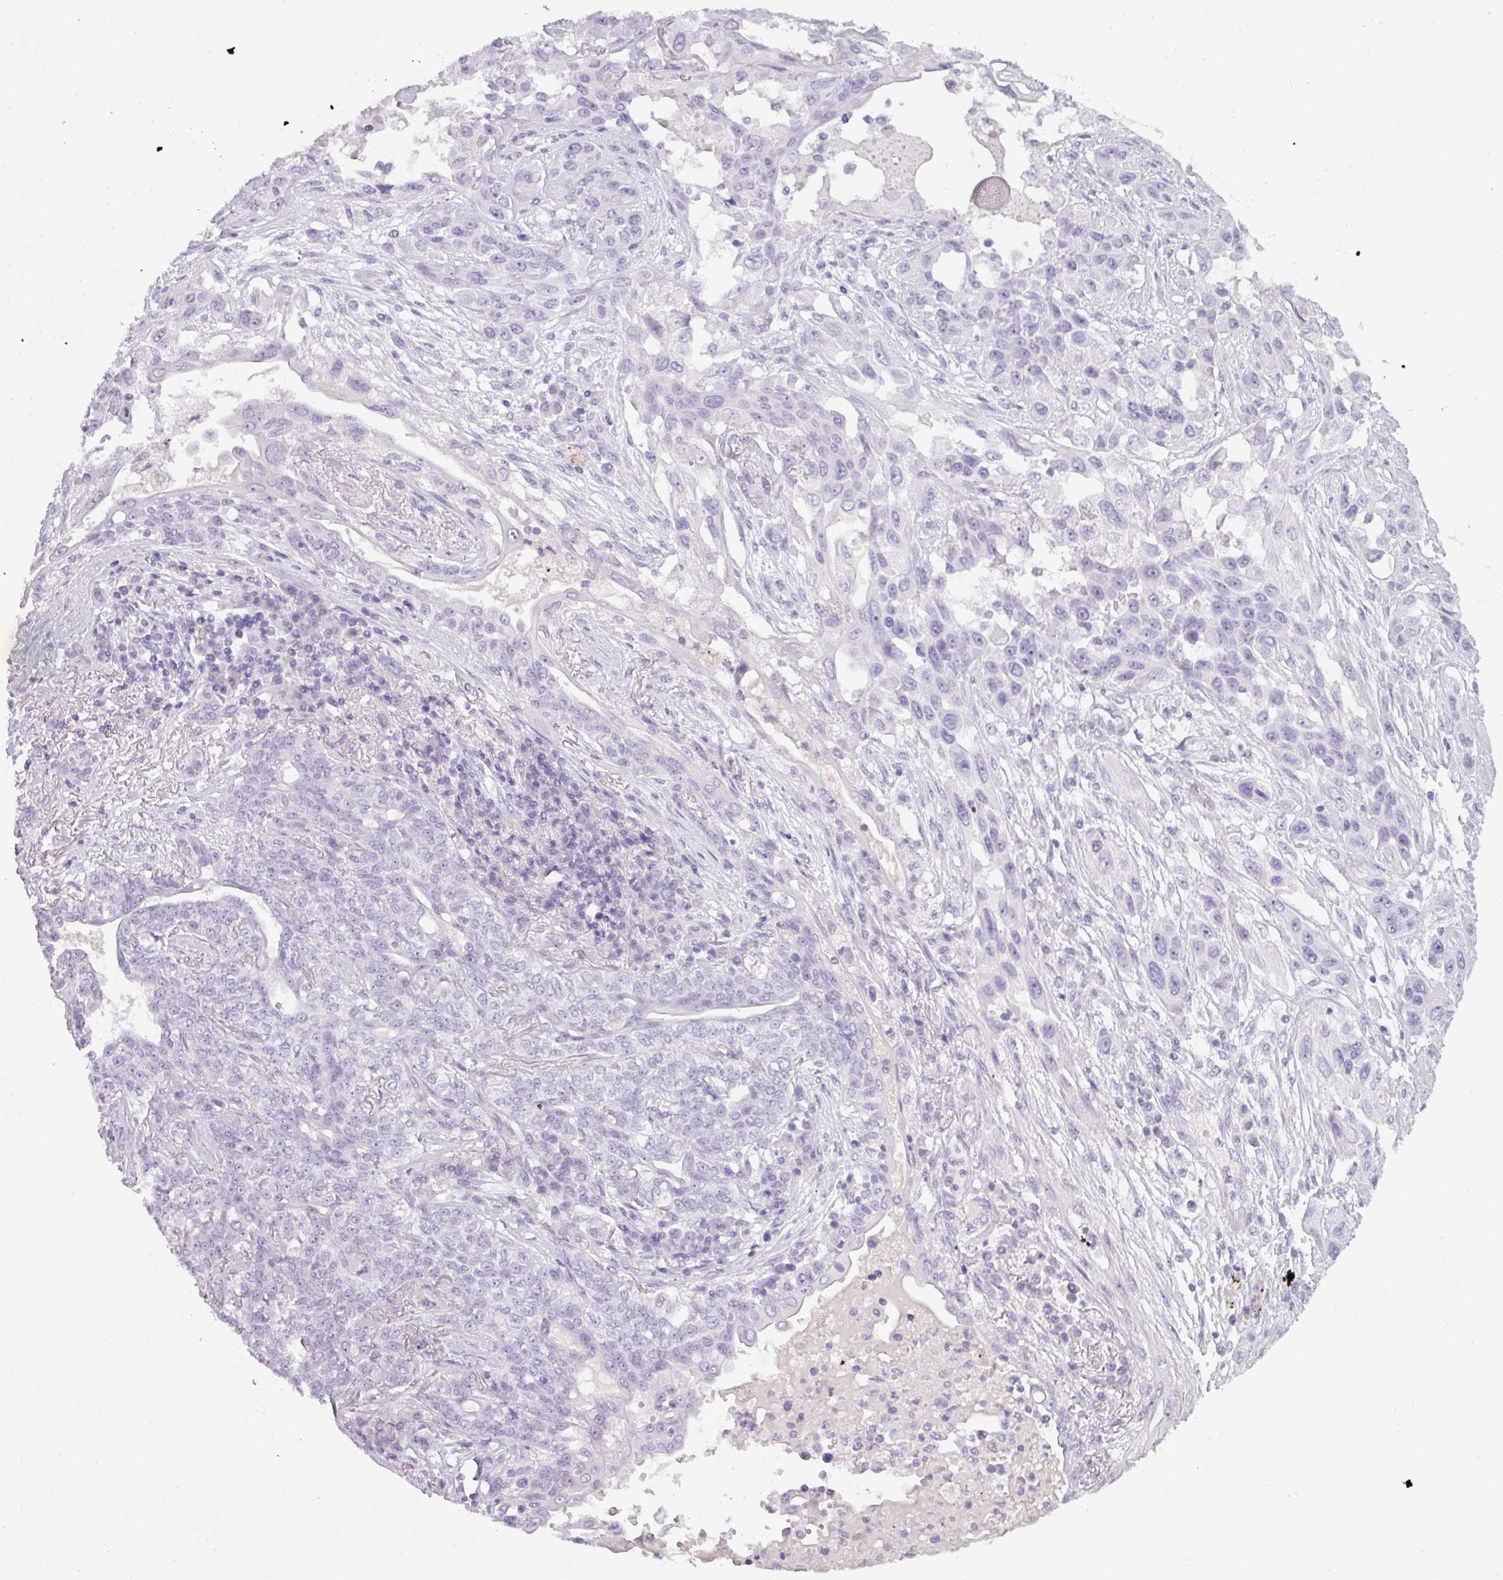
{"staining": {"intensity": "negative", "quantity": "none", "location": "none"}, "tissue": "lung cancer", "cell_type": "Tumor cells", "image_type": "cancer", "snomed": [{"axis": "morphology", "description": "Squamous cell carcinoma, NOS"}, {"axis": "topography", "description": "Lung"}], "caption": "The micrograph demonstrates no significant staining in tumor cells of lung cancer (squamous cell carcinoma).", "gene": "TMEM91", "patient": {"sex": "female", "age": 70}}